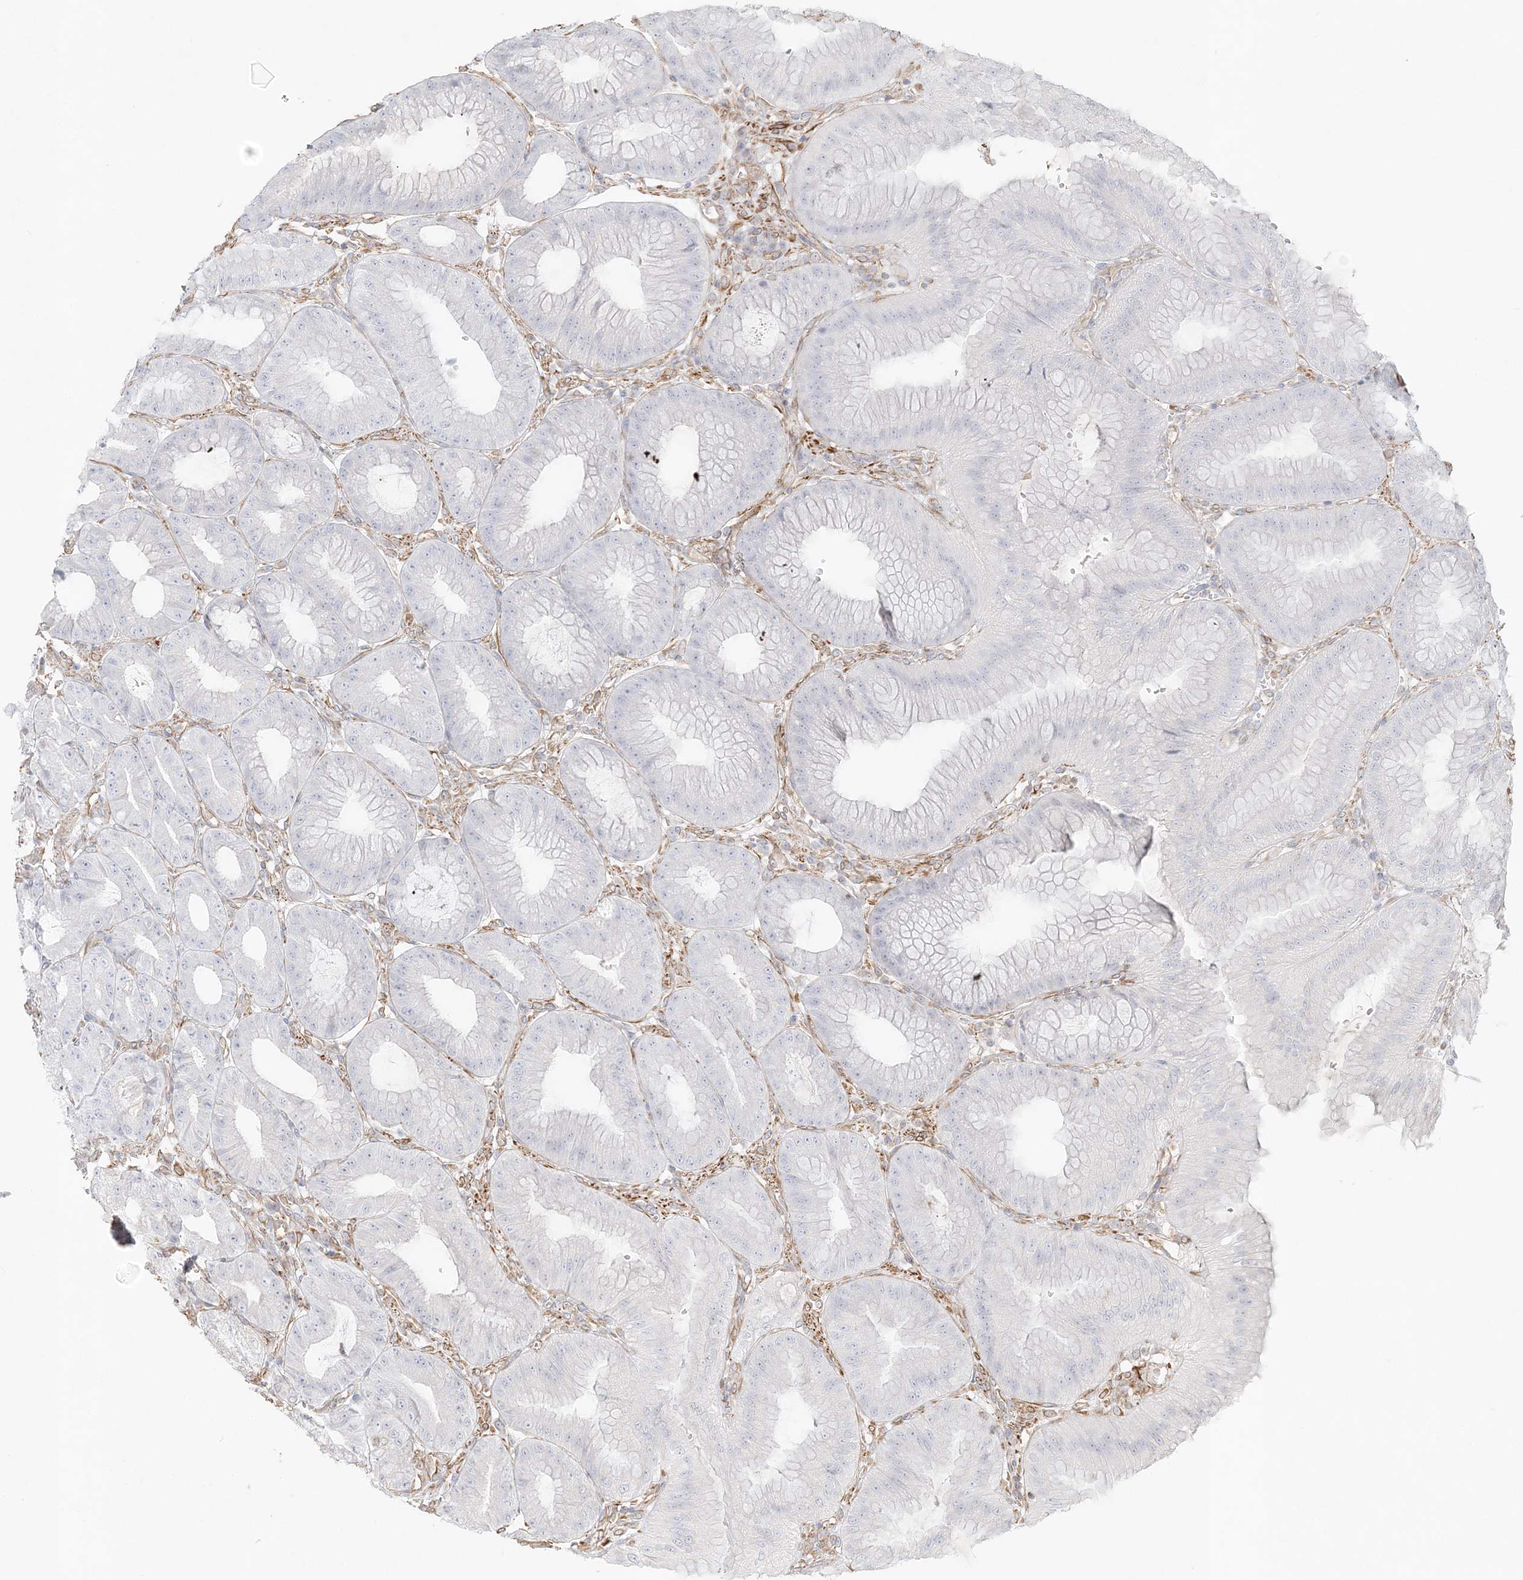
{"staining": {"intensity": "negative", "quantity": "none", "location": "none"}, "tissue": "stomach", "cell_type": "Glandular cells", "image_type": "normal", "snomed": [{"axis": "morphology", "description": "Normal tissue, NOS"}, {"axis": "topography", "description": "Stomach, lower"}], "caption": "Protein analysis of benign stomach demonstrates no significant expression in glandular cells. (Brightfield microscopy of DAB (3,3'-diaminobenzidine) IHC at high magnification).", "gene": "DMRTB1", "patient": {"sex": "male", "age": 71}}